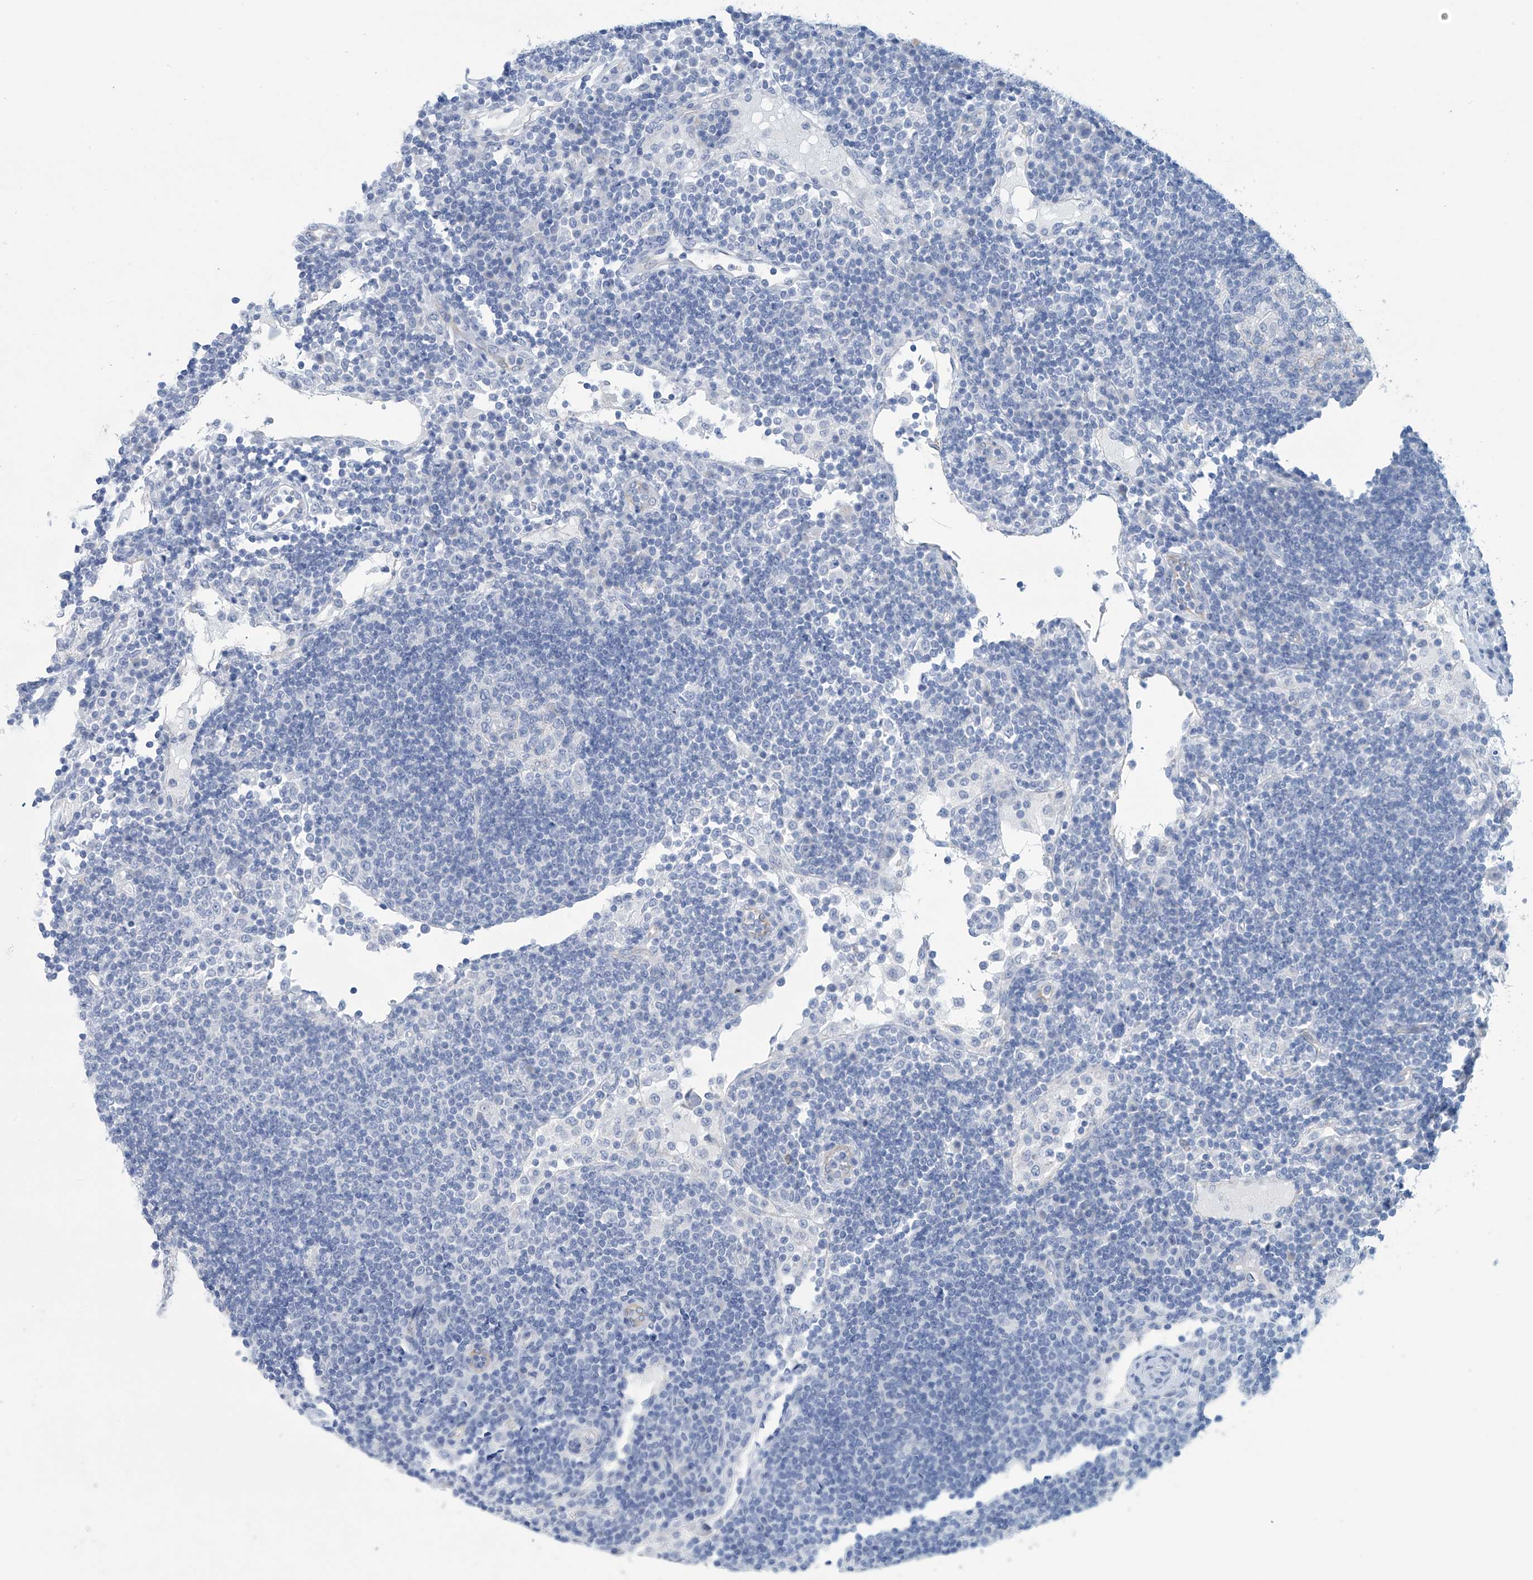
{"staining": {"intensity": "negative", "quantity": "none", "location": "none"}, "tissue": "lymph node", "cell_type": "Germinal center cells", "image_type": "normal", "snomed": [{"axis": "morphology", "description": "Normal tissue, NOS"}, {"axis": "topography", "description": "Lymph node"}], "caption": "High magnification brightfield microscopy of benign lymph node stained with DAB (brown) and counterstained with hematoxylin (blue): germinal center cells show no significant staining. The staining is performed using DAB (3,3'-diaminobenzidine) brown chromogen with nuclei counter-stained in using hematoxylin.", "gene": "DSP", "patient": {"sex": "female", "age": 53}}